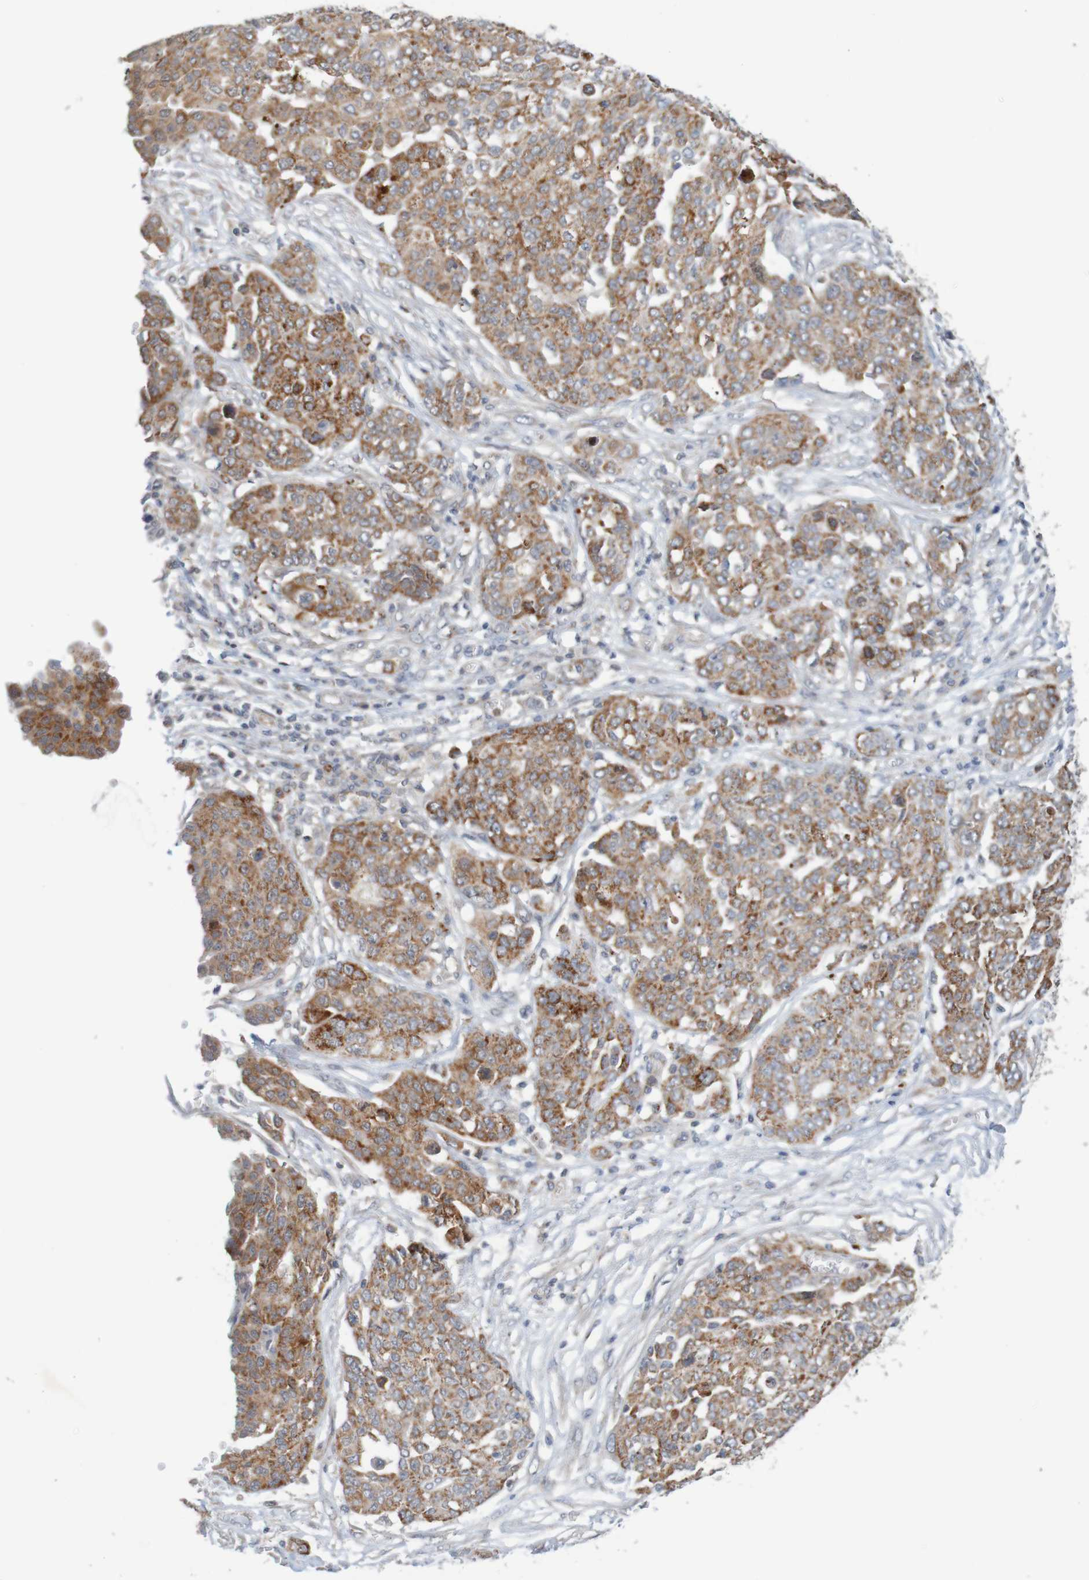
{"staining": {"intensity": "strong", "quantity": ">75%", "location": "cytoplasmic/membranous"}, "tissue": "ovarian cancer", "cell_type": "Tumor cells", "image_type": "cancer", "snomed": [{"axis": "morphology", "description": "Cystadenocarcinoma, serous, NOS"}, {"axis": "topography", "description": "Soft tissue"}, {"axis": "topography", "description": "Ovary"}], "caption": "Immunohistochemical staining of ovarian serous cystadenocarcinoma exhibits high levels of strong cytoplasmic/membranous protein positivity in about >75% of tumor cells. (brown staining indicates protein expression, while blue staining denotes nuclei).", "gene": "NAV2", "patient": {"sex": "female", "age": 57}}